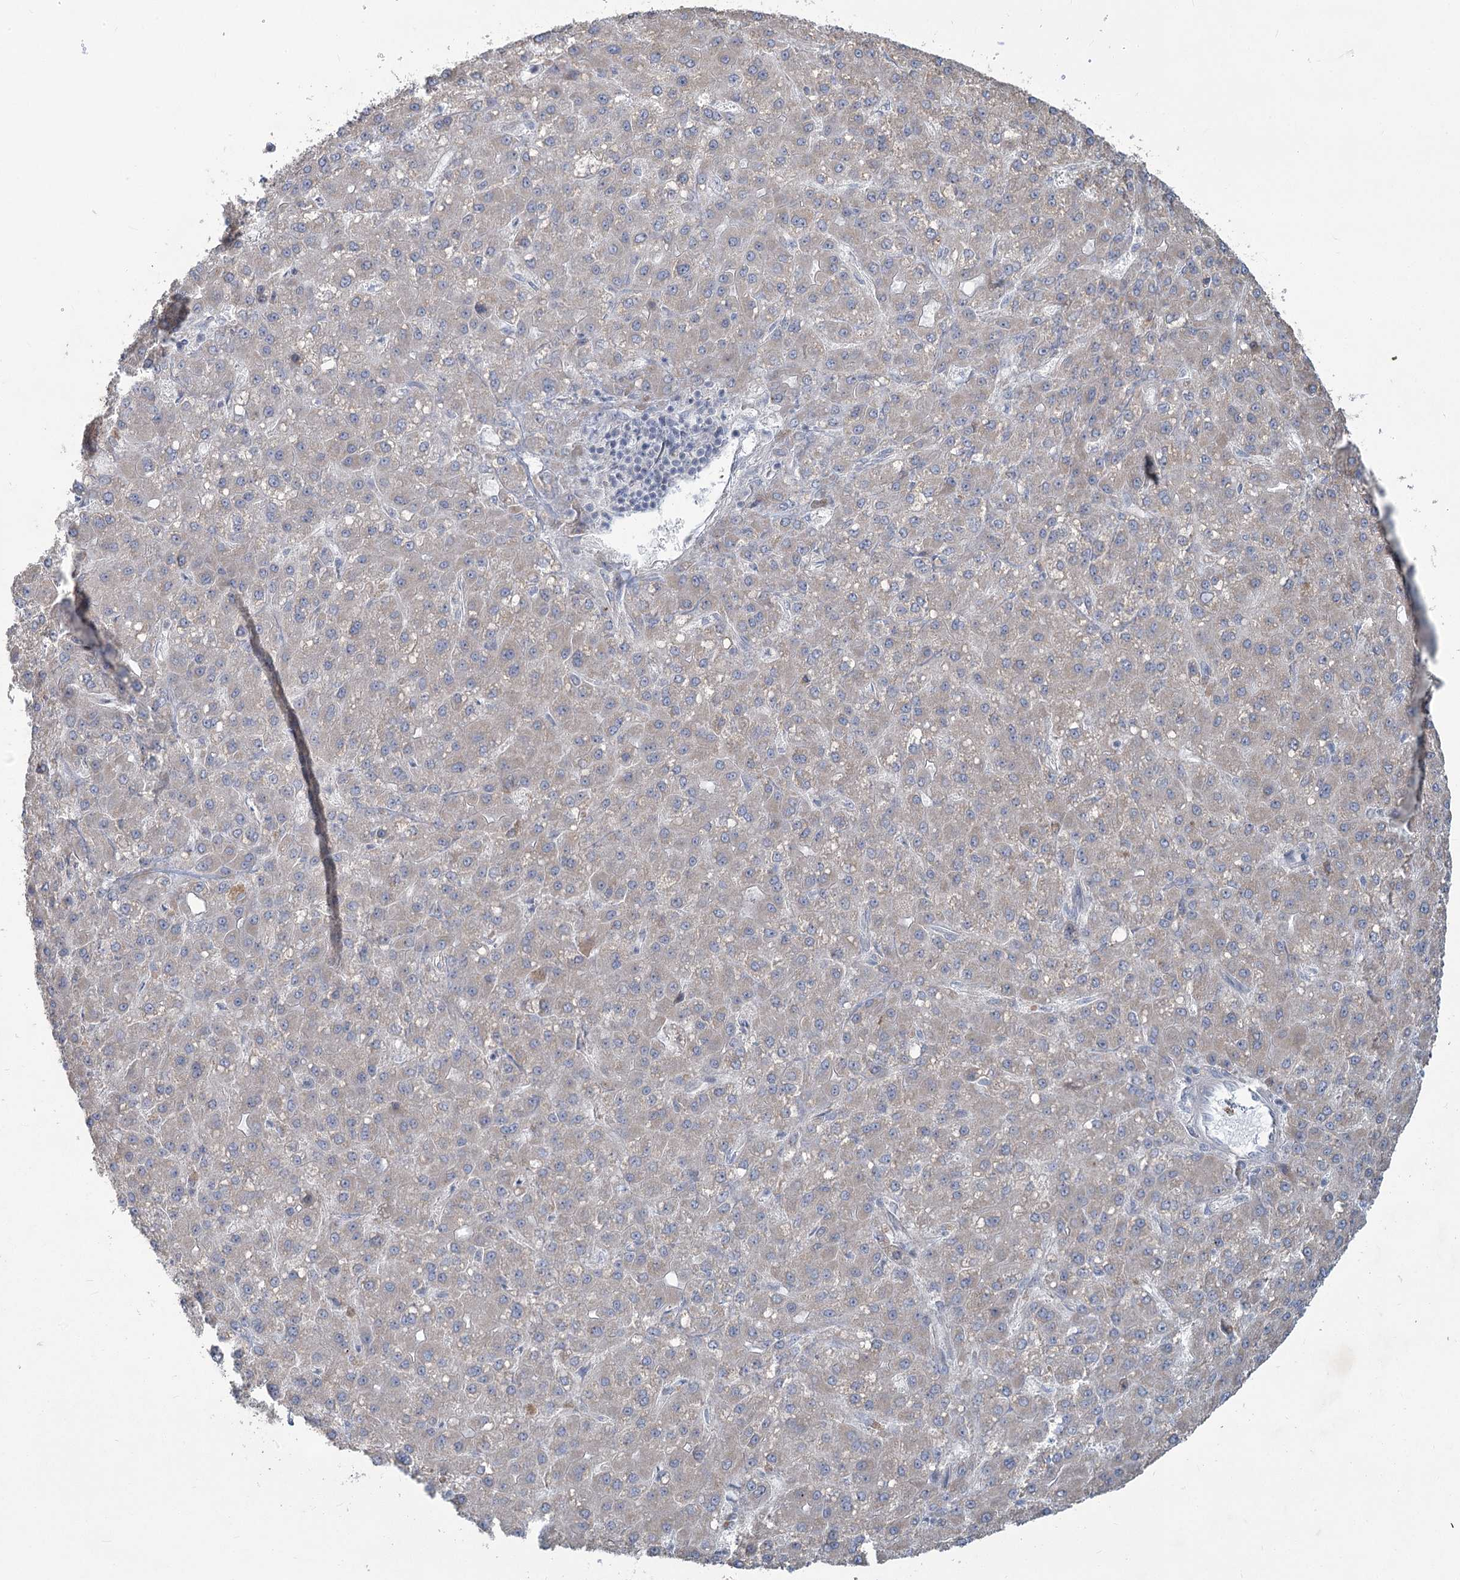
{"staining": {"intensity": "weak", "quantity": "<25%", "location": "cytoplasmic/membranous"}, "tissue": "liver cancer", "cell_type": "Tumor cells", "image_type": "cancer", "snomed": [{"axis": "morphology", "description": "Carcinoma, Hepatocellular, NOS"}, {"axis": "topography", "description": "Liver"}], "caption": "Tumor cells are negative for protein expression in human liver cancer.", "gene": "PLA2G12A", "patient": {"sex": "male", "age": 67}}